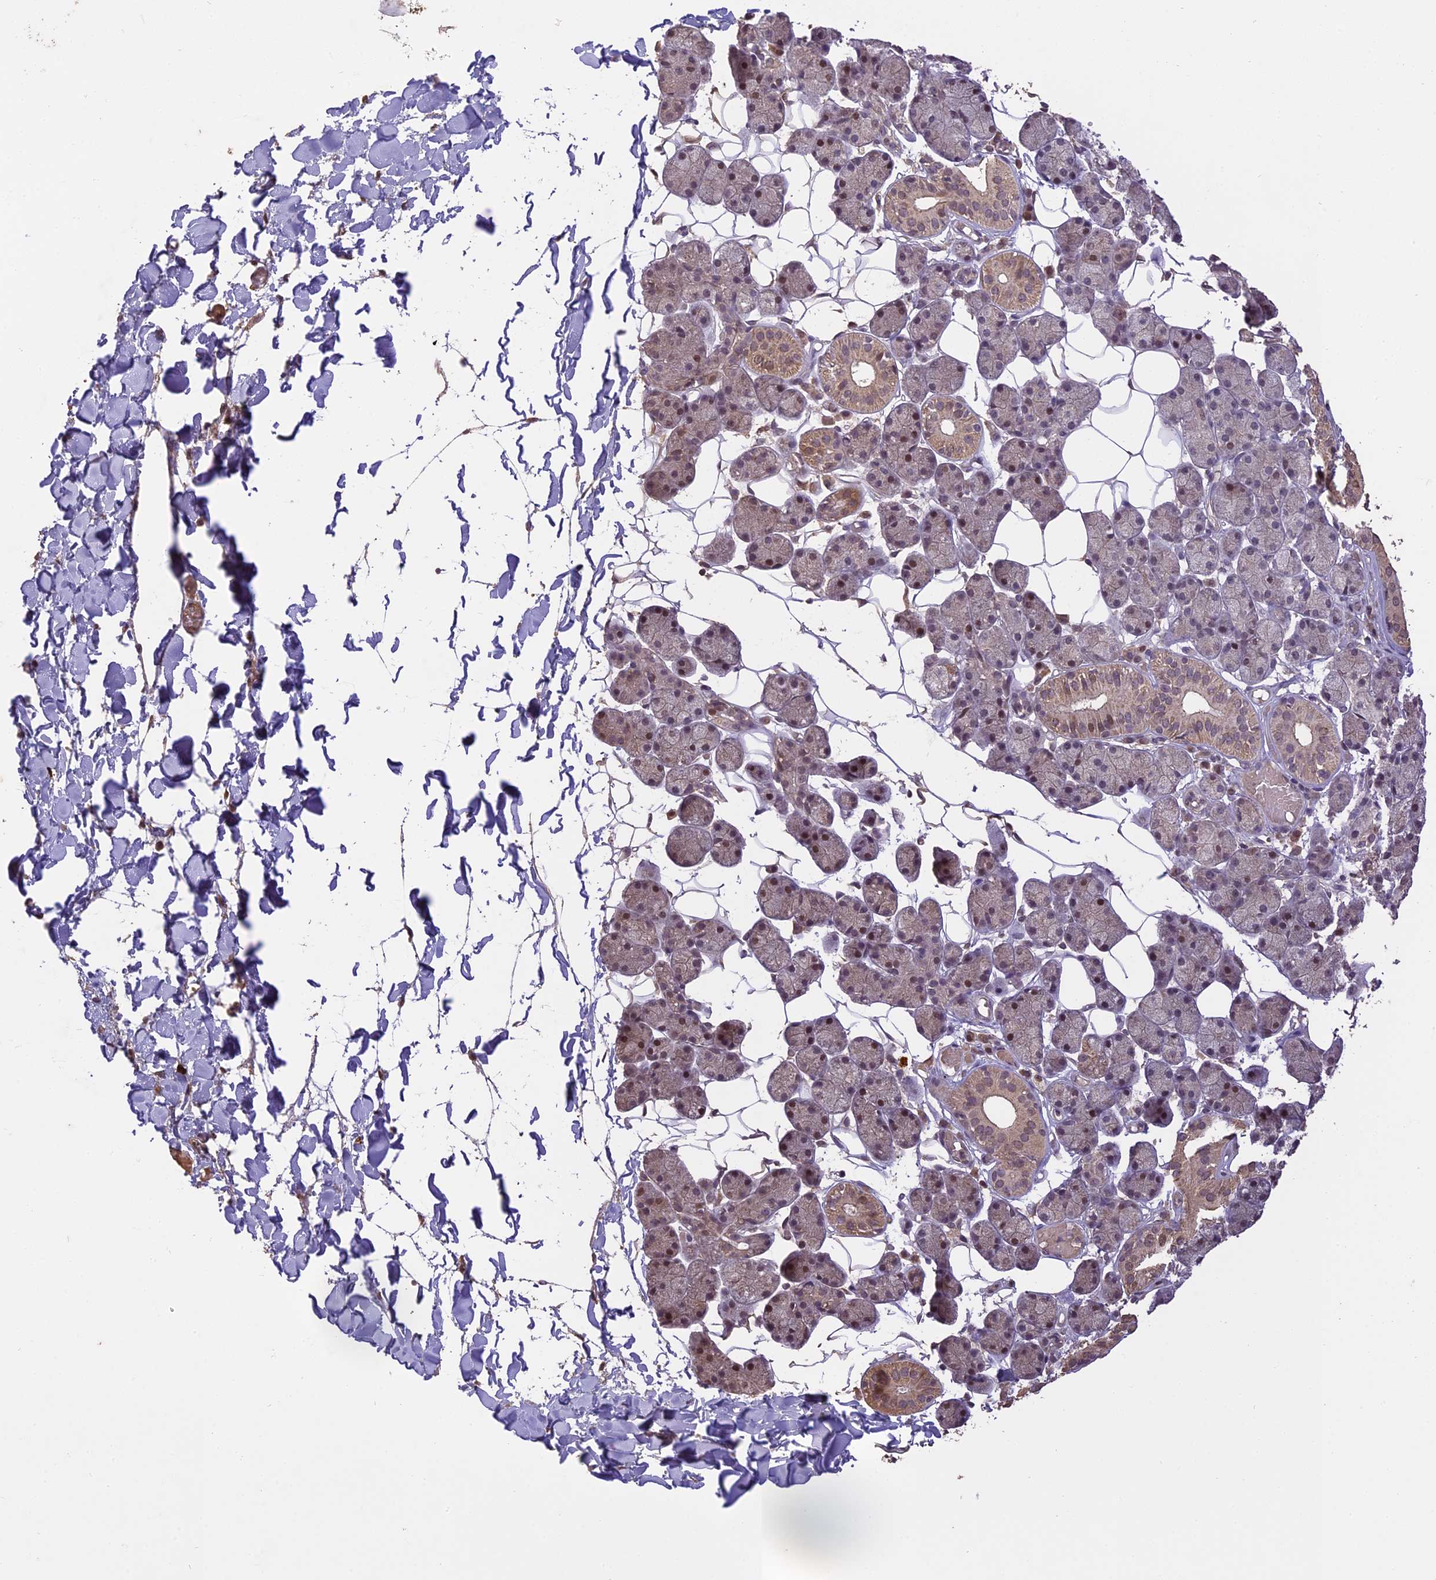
{"staining": {"intensity": "moderate", "quantity": "25%-75%", "location": "cytoplasmic/membranous,nuclear"}, "tissue": "salivary gland", "cell_type": "Glandular cells", "image_type": "normal", "snomed": [{"axis": "morphology", "description": "Normal tissue, NOS"}, {"axis": "topography", "description": "Salivary gland"}], "caption": "A medium amount of moderate cytoplasmic/membranous,nuclear staining is seen in about 25%-75% of glandular cells in normal salivary gland.", "gene": "TIGD7", "patient": {"sex": "female", "age": 33}}